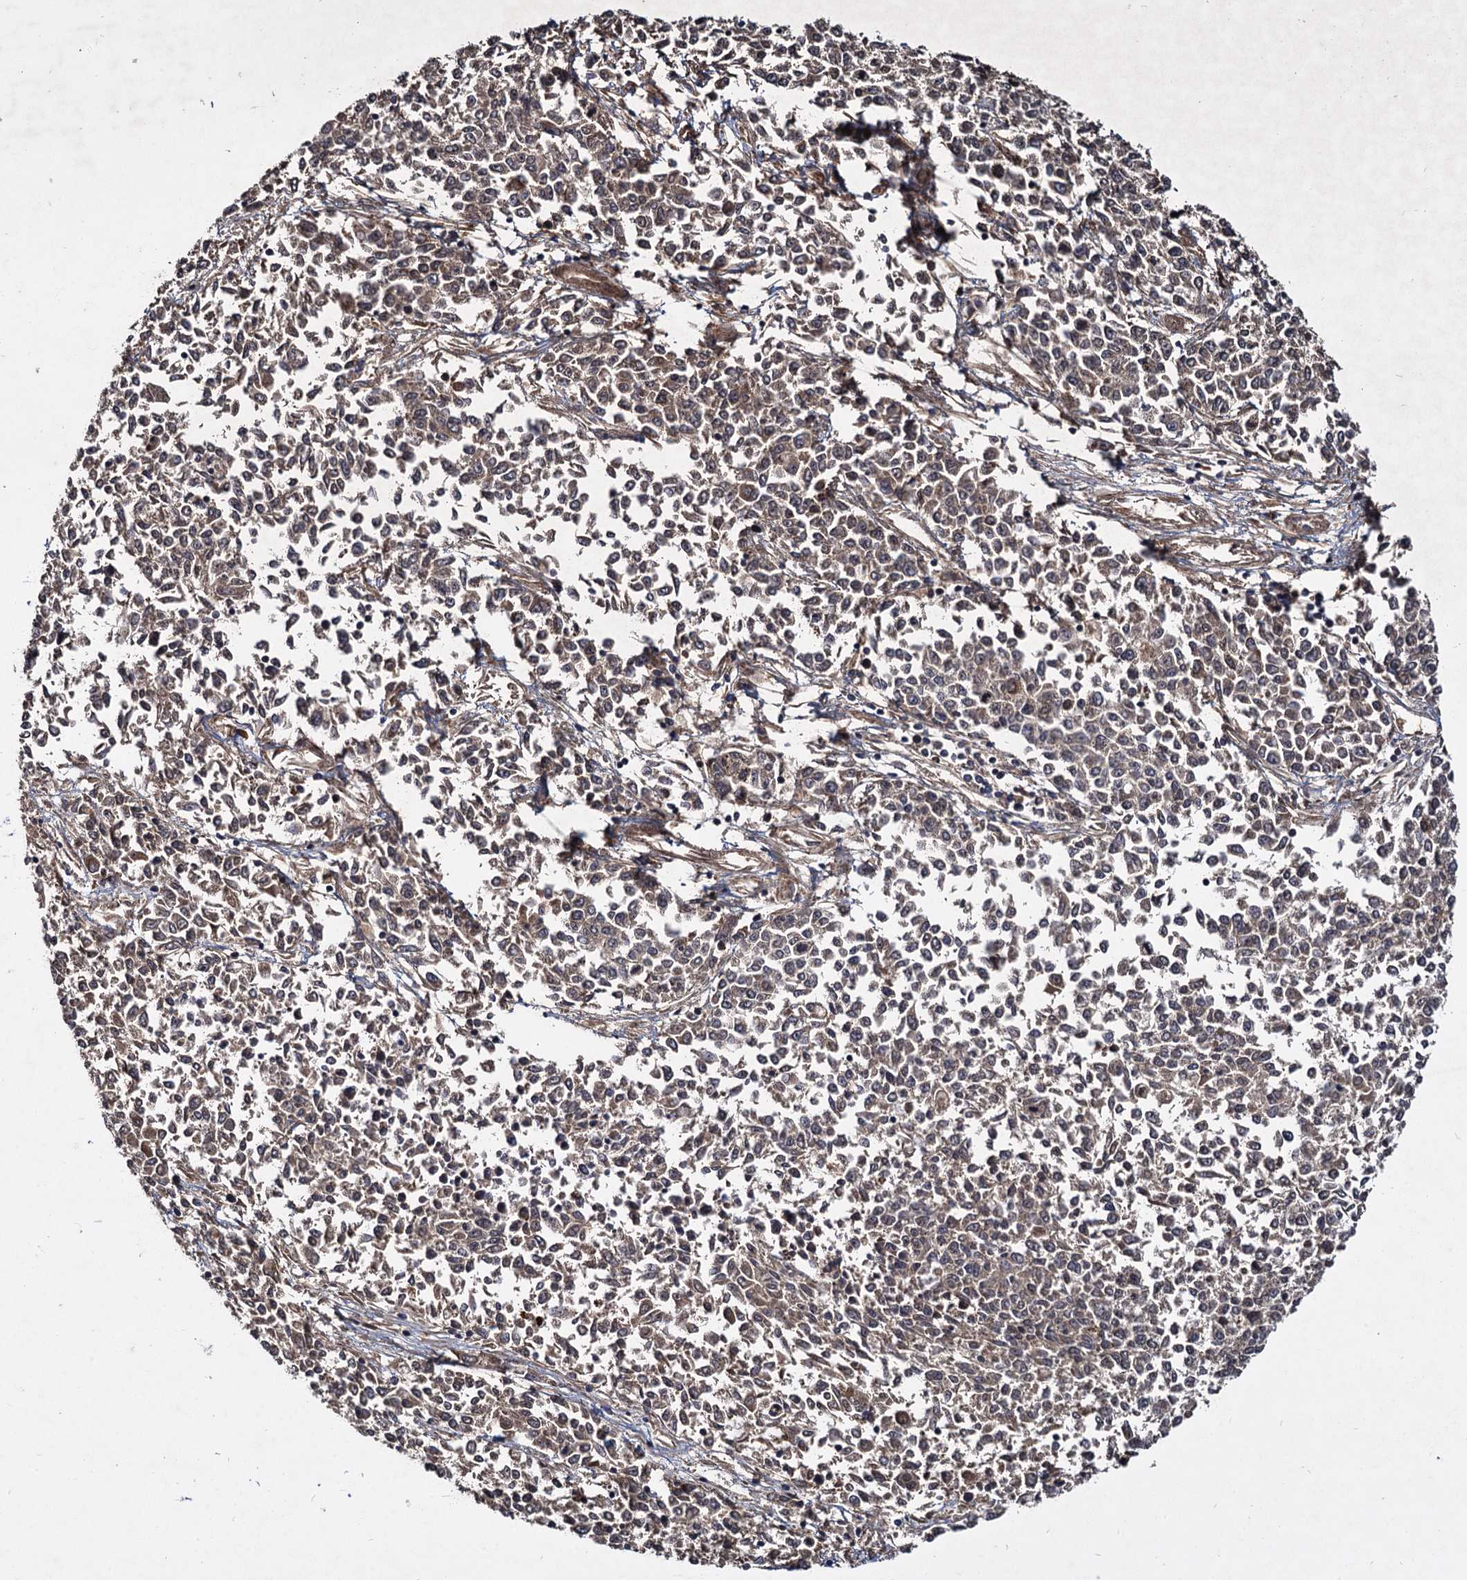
{"staining": {"intensity": "moderate", "quantity": ">75%", "location": "cytoplasmic/membranous"}, "tissue": "endometrial cancer", "cell_type": "Tumor cells", "image_type": "cancer", "snomed": [{"axis": "morphology", "description": "Adenocarcinoma, NOS"}, {"axis": "topography", "description": "Endometrium"}], "caption": "Brown immunohistochemical staining in human adenocarcinoma (endometrial) shows moderate cytoplasmic/membranous expression in approximately >75% of tumor cells.", "gene": "DCP1B", "patient": {"sex": "female", "age": 50}}